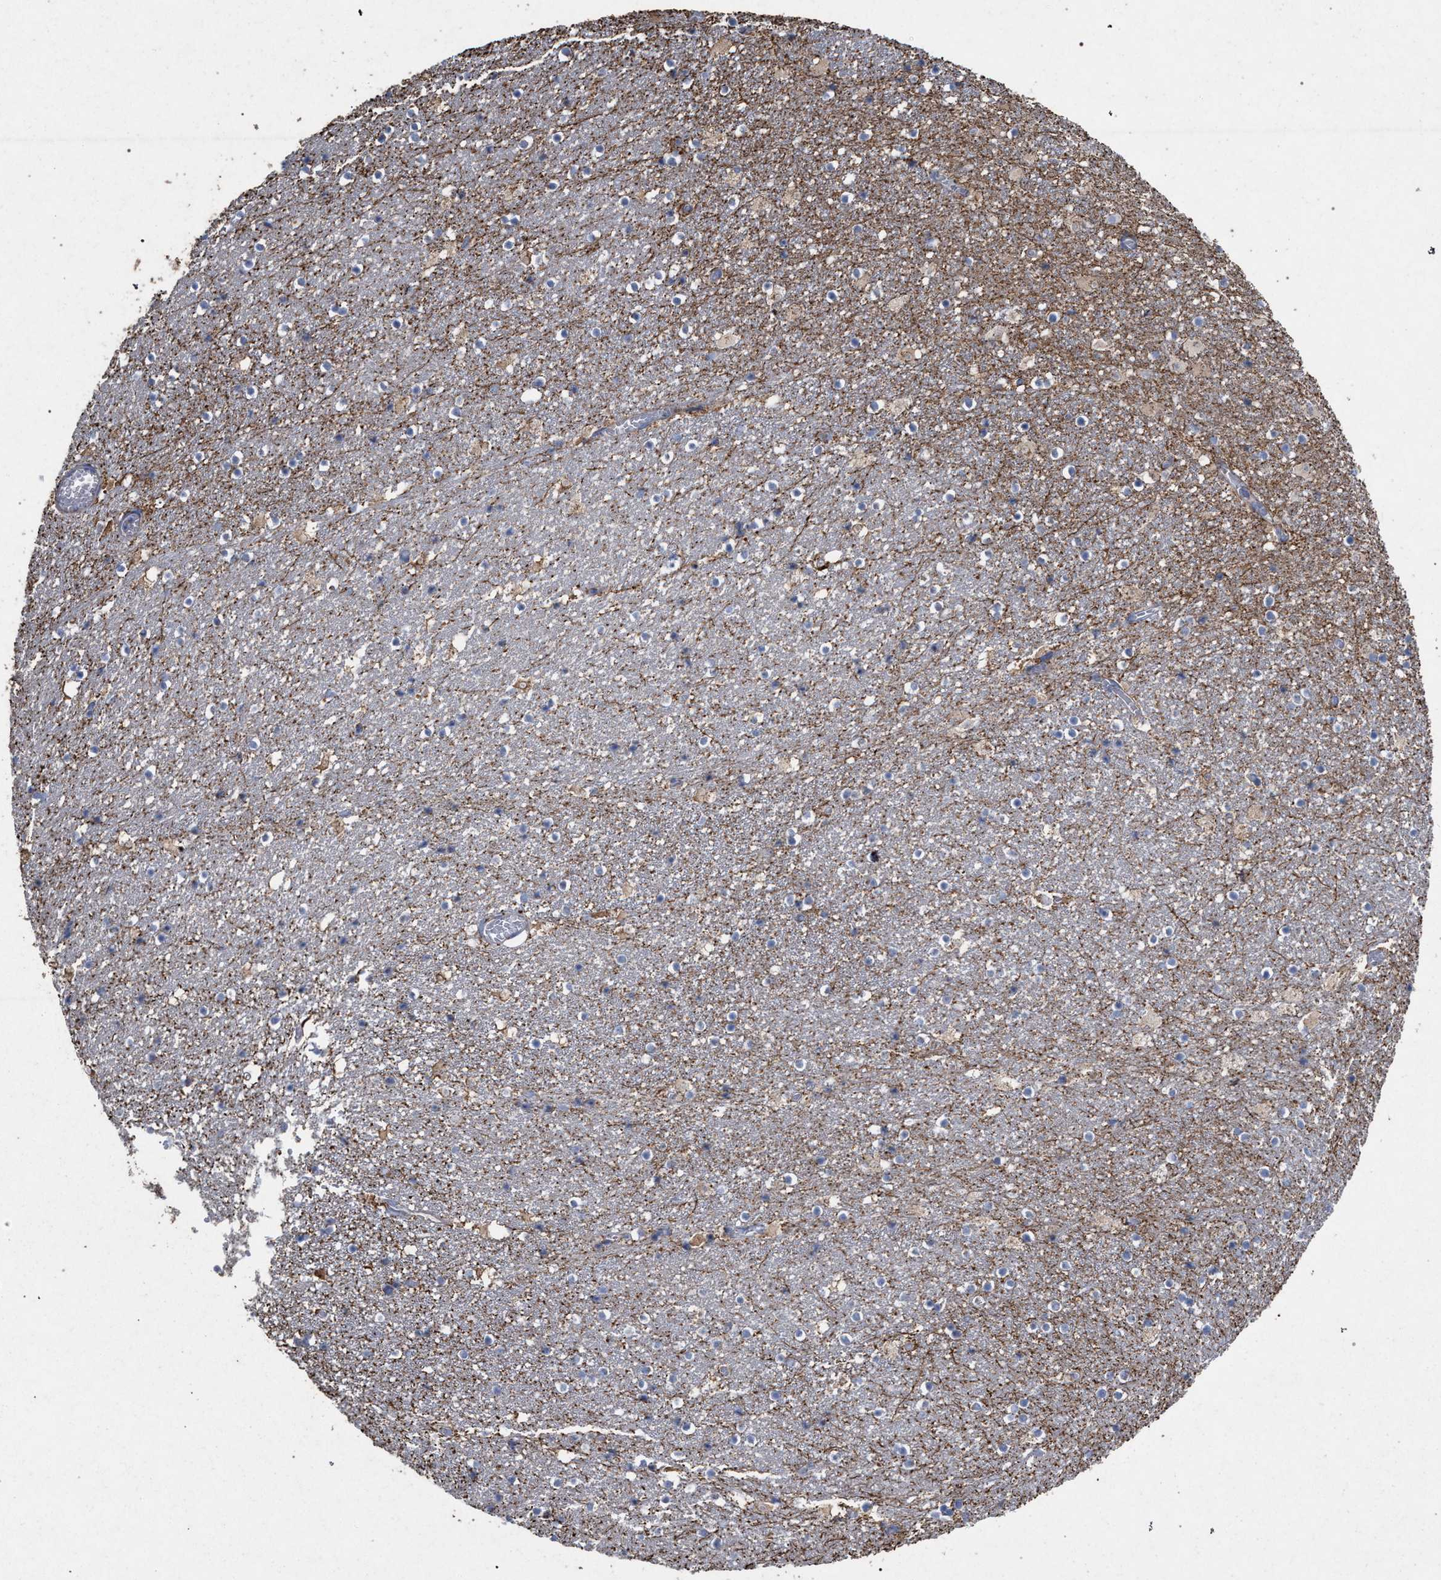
{"staining": {"intensity": "moderate", "quantity": "<25%", "location": "cytoplasmic/membranous"}, "tissue": "caudate", "cell_type": "Glial cells", "image_type": "normal", "snomed": [{"axis": "morphology", "description": "Normal tissue, NOS"}, {"axis": "topography", "description": "Lateral ventricle wall"}], "caption": "Normal caudate demonstrates moderate cytoplasmic/membranous expression in approximately <25% of glial cells, visualized by immunohistochemistry.", "gene": "BCL2L12", "patient": {"sex": "male", "age": 45}}